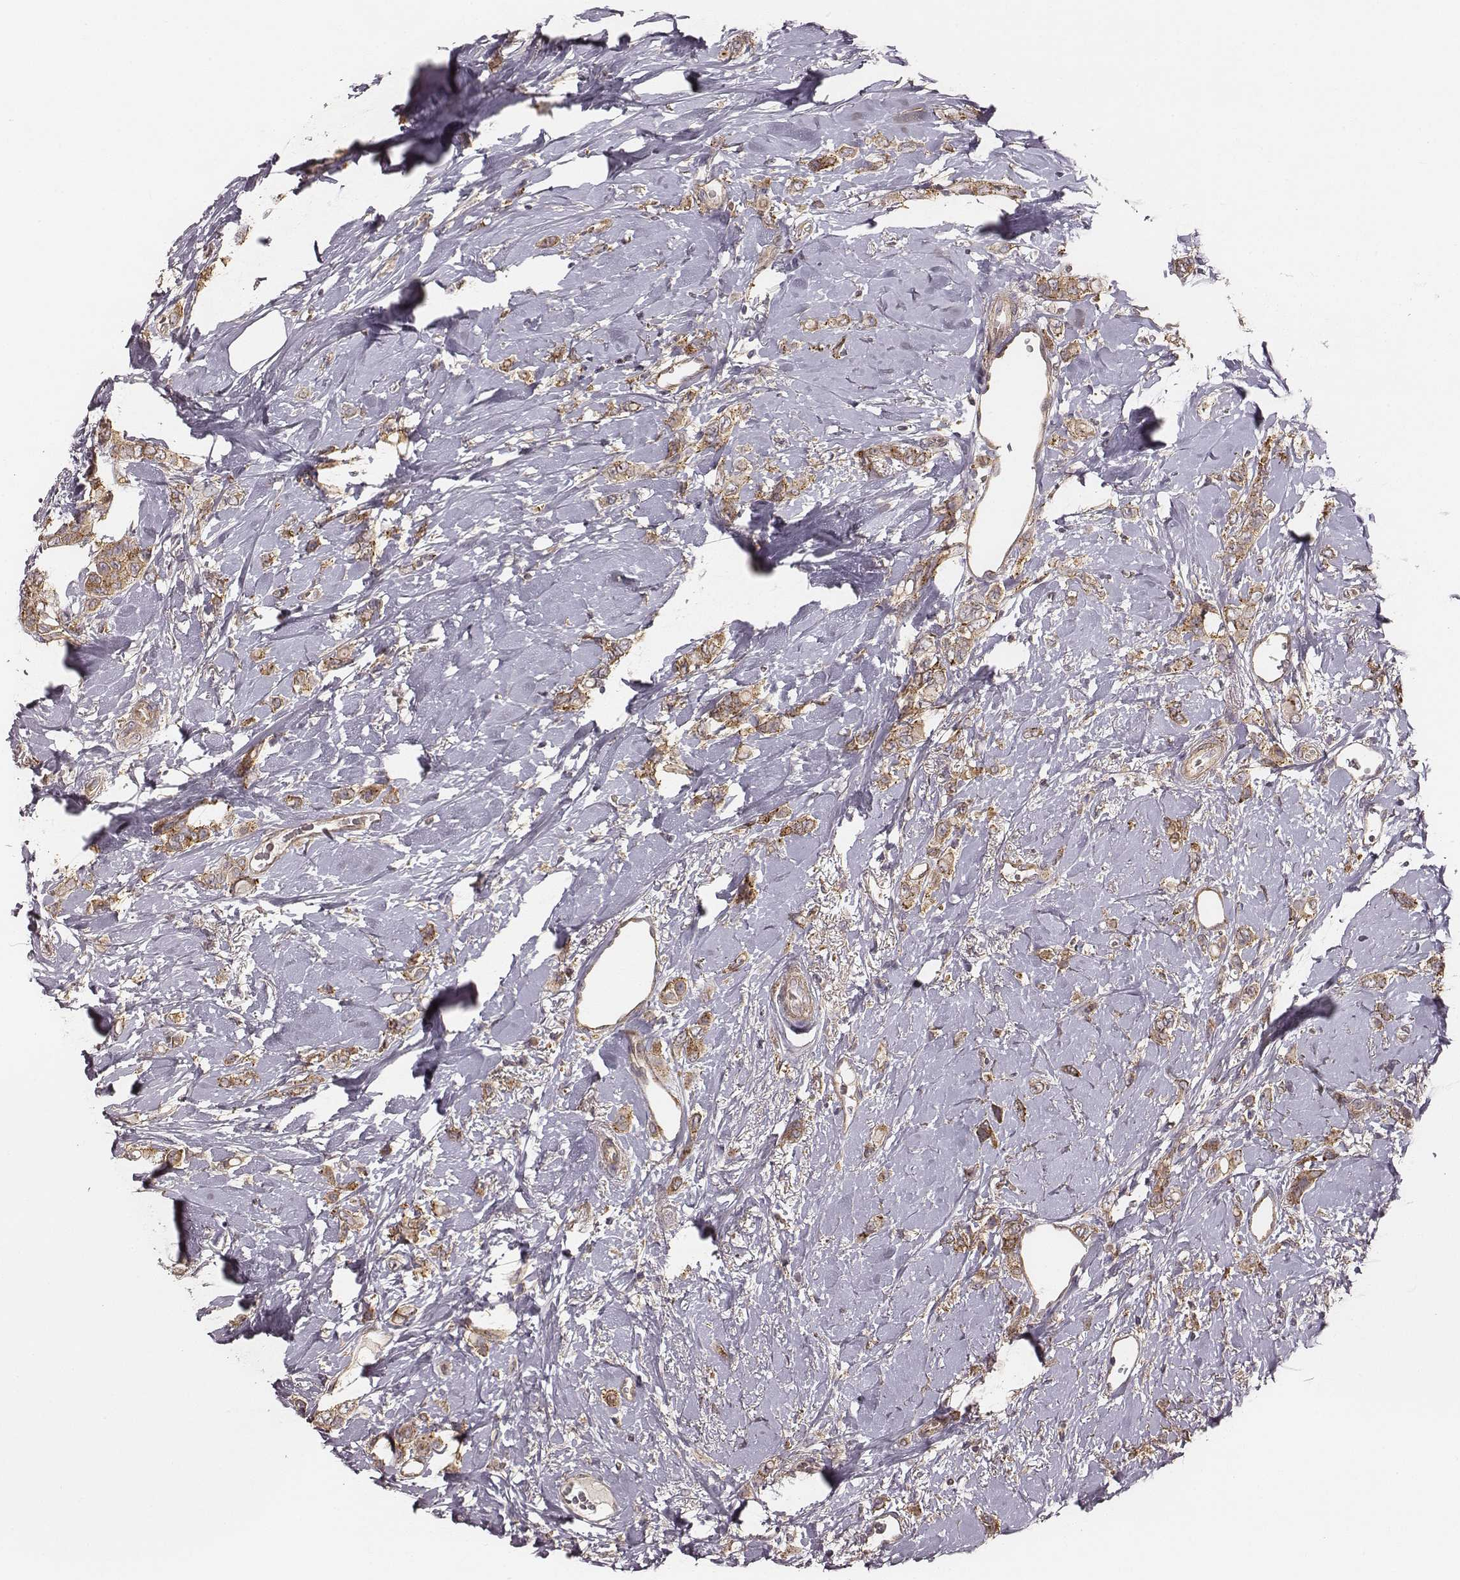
{"staining": {"intensity": "moderate", "quantity": ">75%", "location": "cytoplasmic/membranous"}, "tissue": "breast cancer", "cell_type": "Tumor cells", "image_type": "cancer", "snomed": [{"axis": "morphology", "description": "Lobular carcinoma"}, {"axis": "topography", "description": "Breast"}], "caption": "A histopathology image of breast cancer (lobular carcinoma) stained for a protein exhibits moderate cytoplasmic/membranous brown staining in tumor cells.", "gene": "VPS26A", "patient": {"sex": "female", "age": 66}}